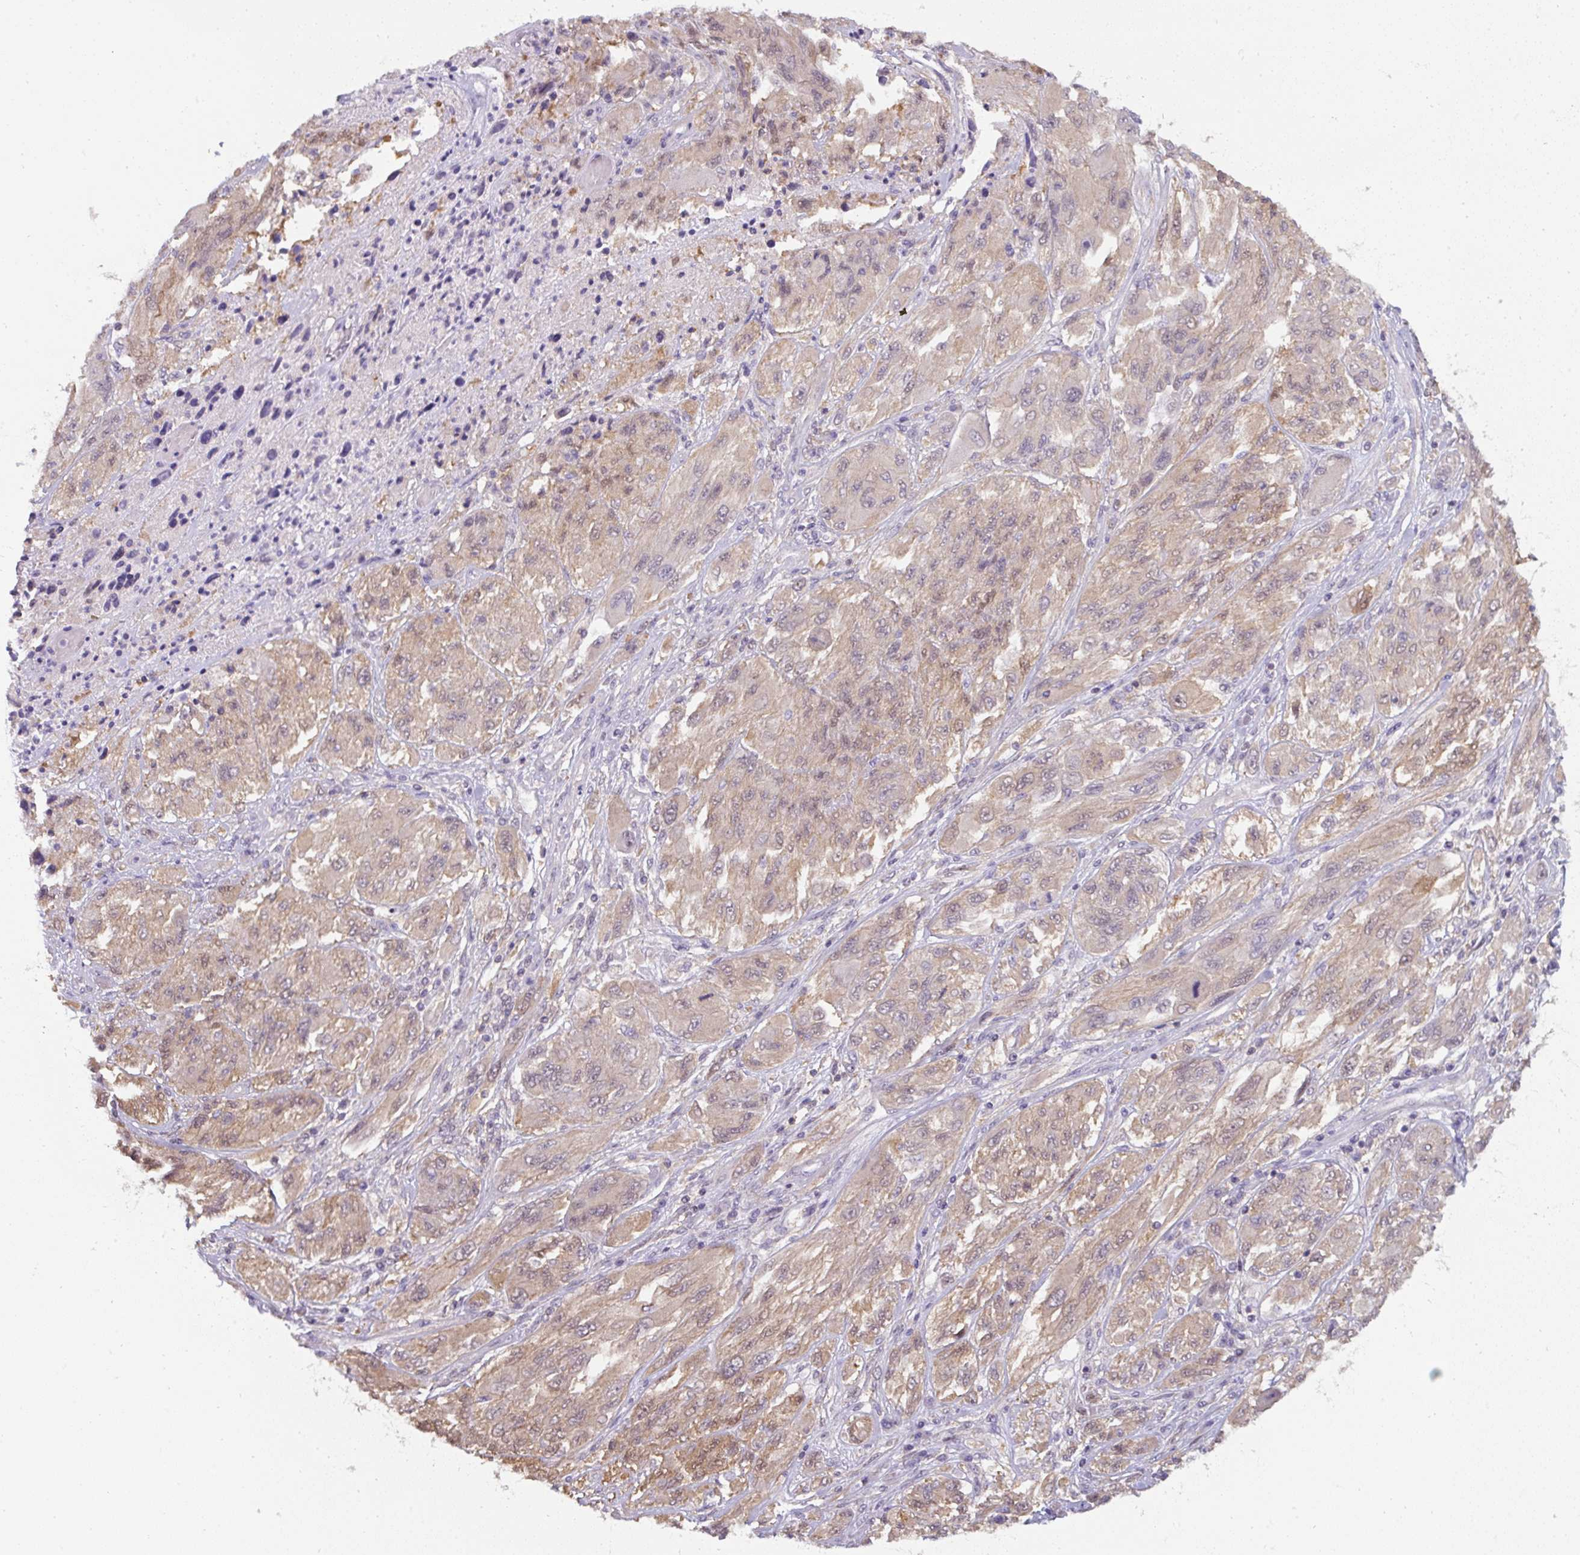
{"staining": {"intensity": "weak", "quantity": ">75%", "location": "cytoplasmic/membranous"}, "tissue": "melanoma", "cell_type": "Tumor cells", "image_type": "cancer", "snomed": [{"axis": "morphology", "description": "Malignant melanoma, NOS"}, {"axis": "topography", "description": "Skin"}], "caption": "Immunohistochemistry (IHC) of melanoma displays low levels of weak cytoplasmic/membranous expression in approximately >75% of tumor cells. Immunohistochemistry (IHC) stains the protein in brown and the nuclei are stained blue.", "gene": "ST13", "patient": {"sex": "female", "age": 91}}